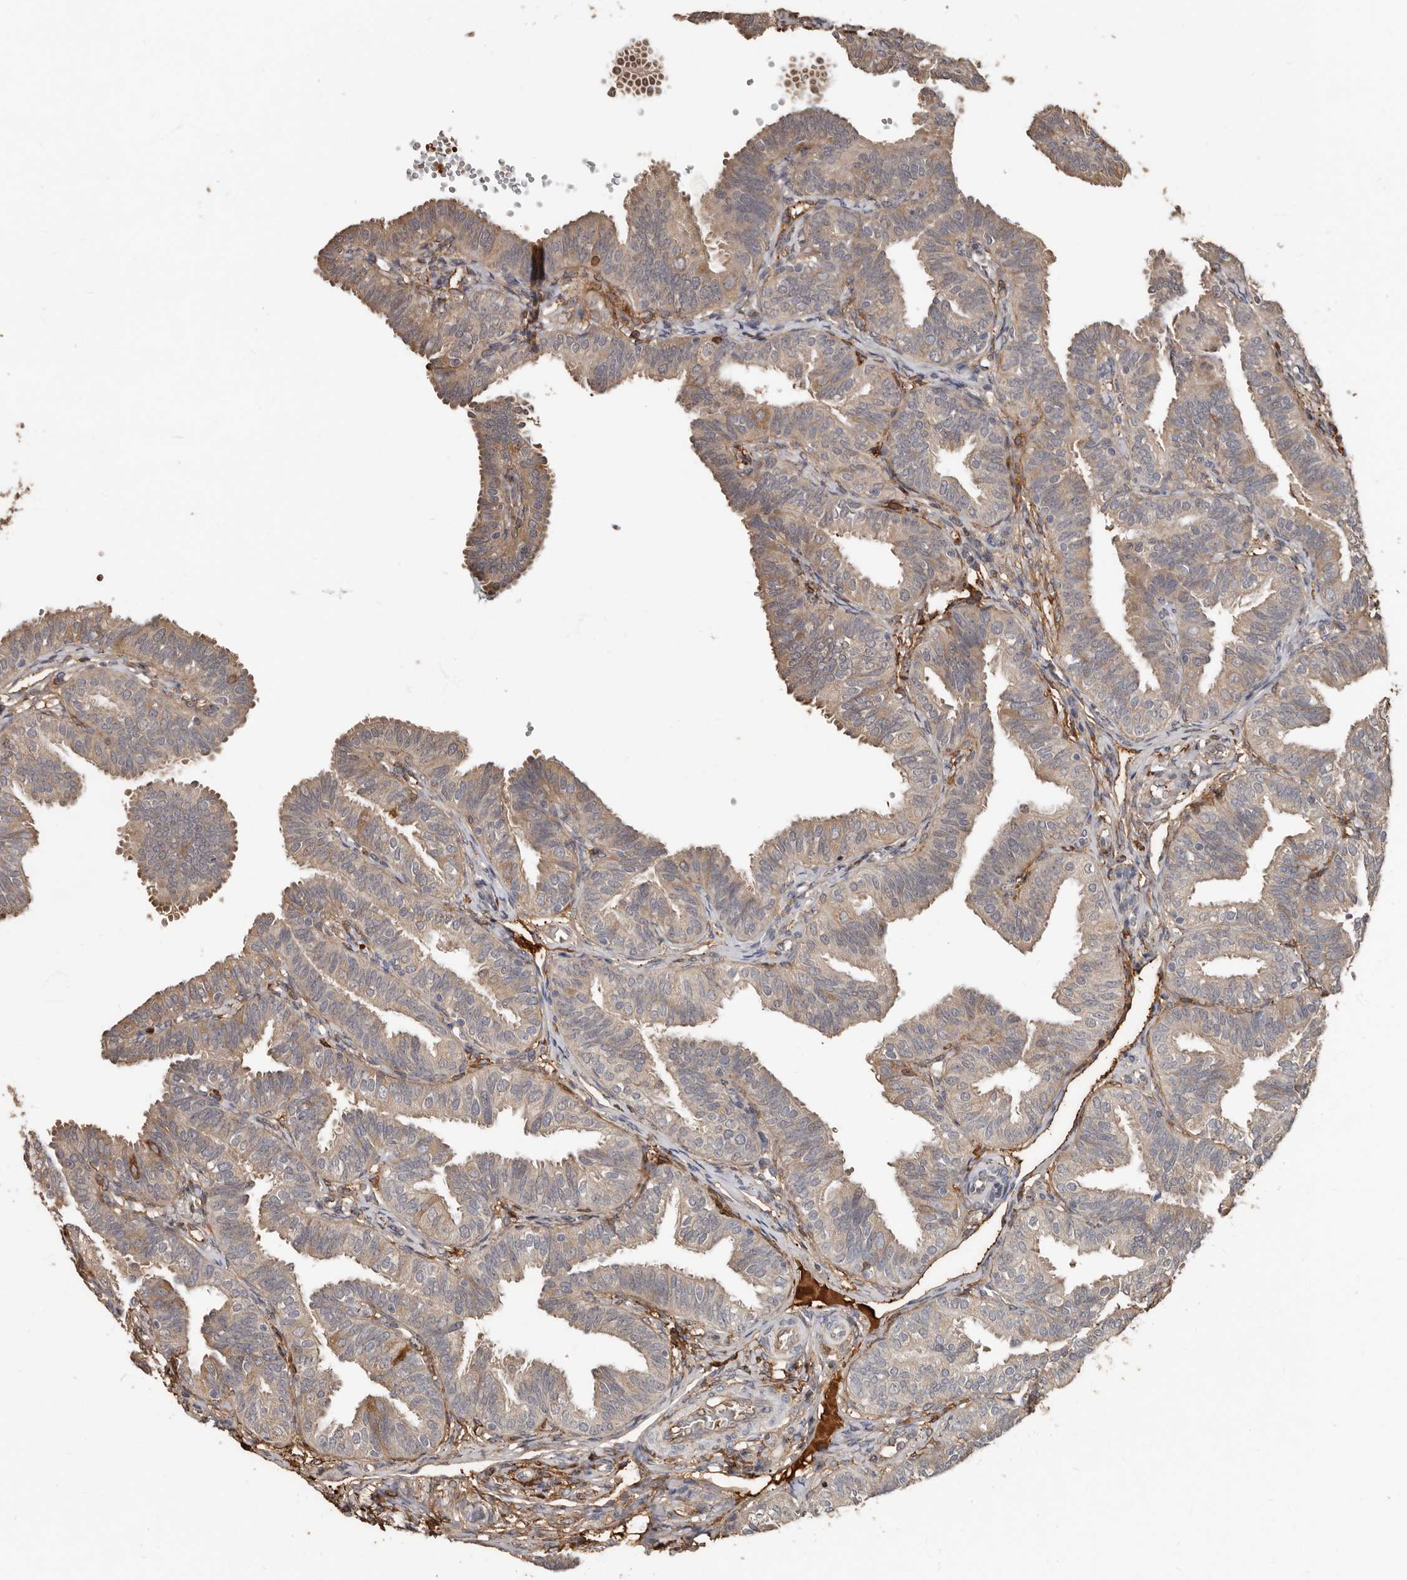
{"staining": {"intensity": "weak", "quantity": ">75%", "location": "cytoplasmic/membranous"}, "tissue": "fallopian tube", "cell_type": "Glandular cells", "image_type": "normal", "snomed": [{"axis": "morphology", "description": "Normal tissue, NOS"}, {"axis": "topography", "description": "Fallopian tube"}], "caption": "This is a photomicrograph of IHC staining of normal fallopian tube, which shows weak positivity in the cytoplasmic/membranous of glandular cells.", "gene": "LRGUK", "patient": {"sex": "female", "age": 35}}